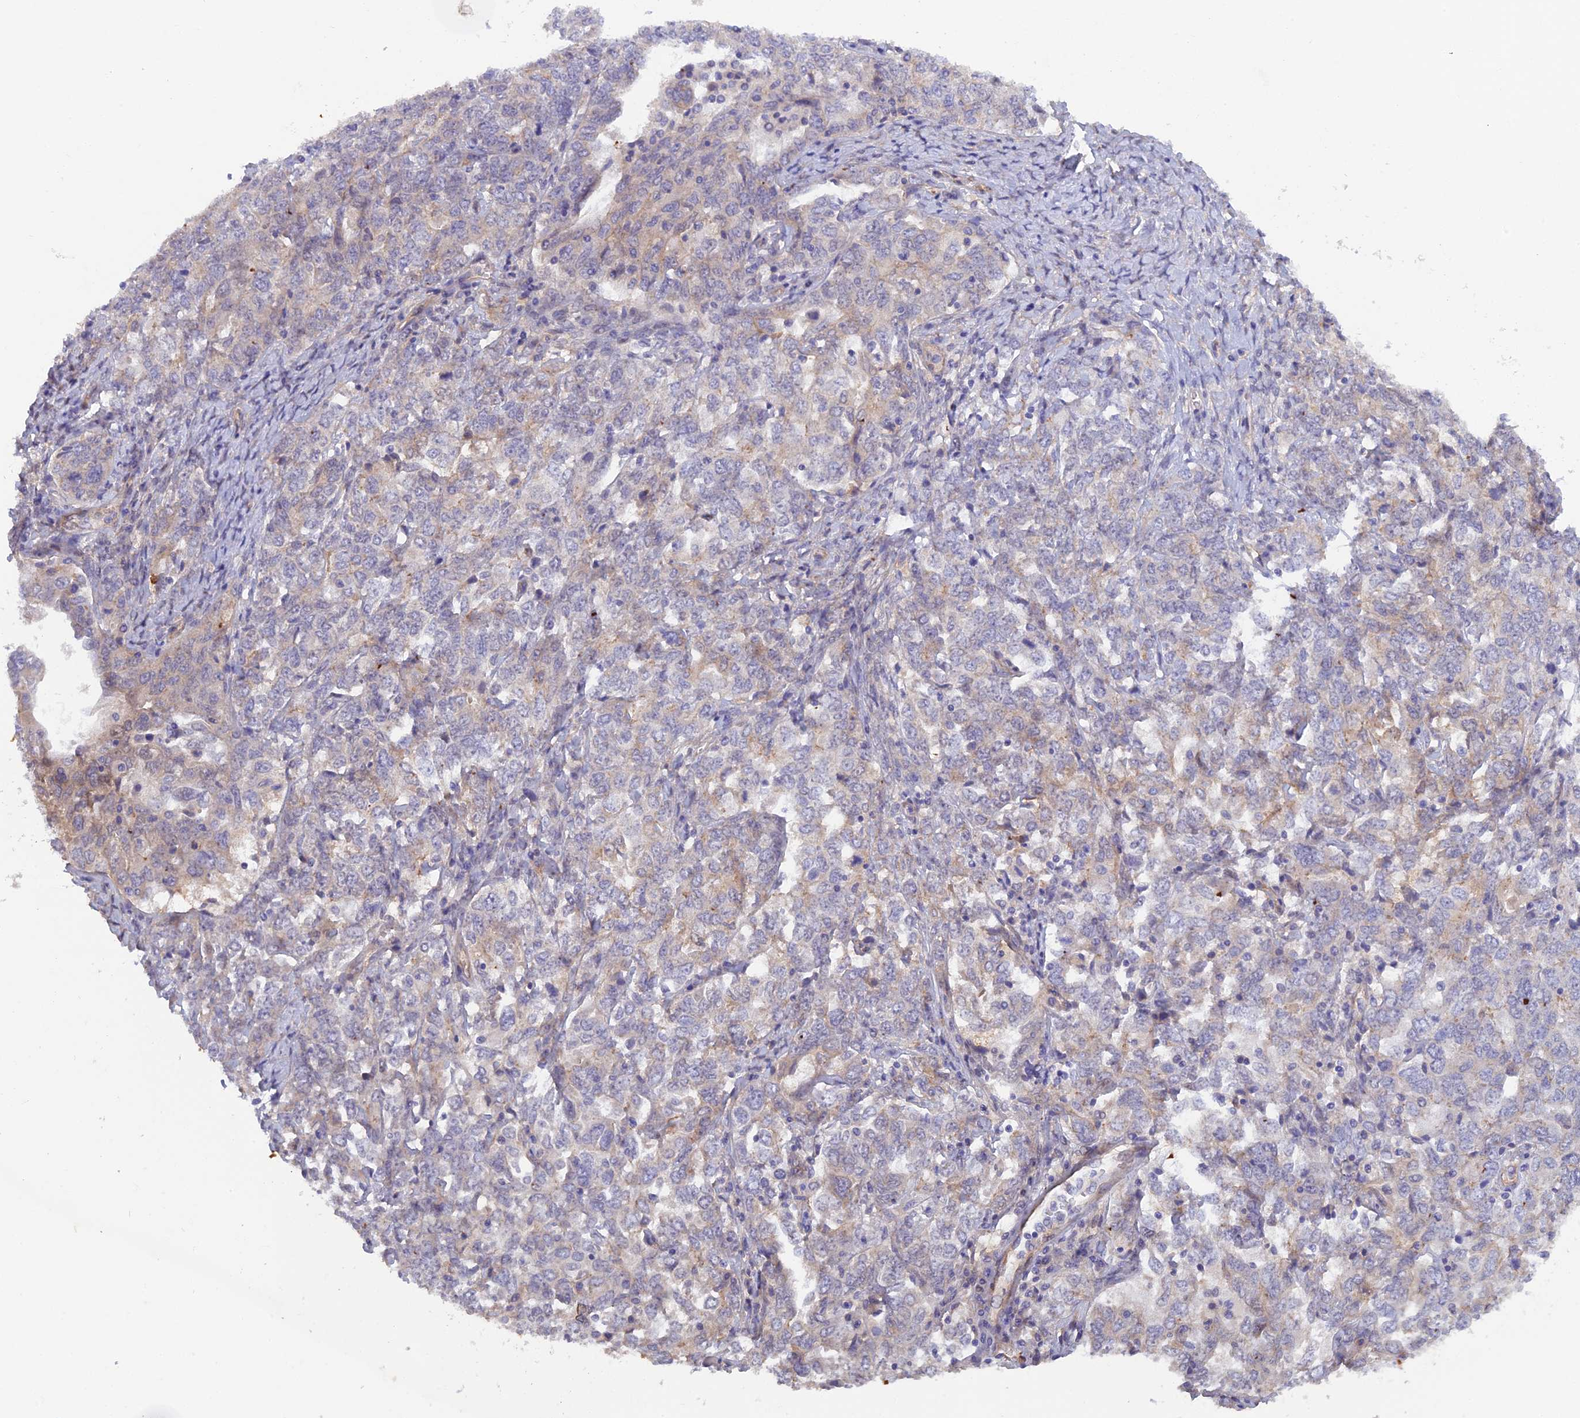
{"staining": {"intensity": "weak", "quantity": "<25%", "location": "cytoplasmic/membranous"}, "tissue": "ovarian cancer", "cell_type": "Tumor cells", "image_type": "cancer", "snomed": [{"axis": "morphology", "description": "Carcinoma, endometroid"}, {"axis": "topography", "description": "Ovary"}], "caption": "Micrograph shows no significant protein staining in tumor cells of endometroid carcinoma (ovarian). Nuclei are stained in blue.", "gene": "FZR1", "patient": {"sex": "female", "age": 62}}